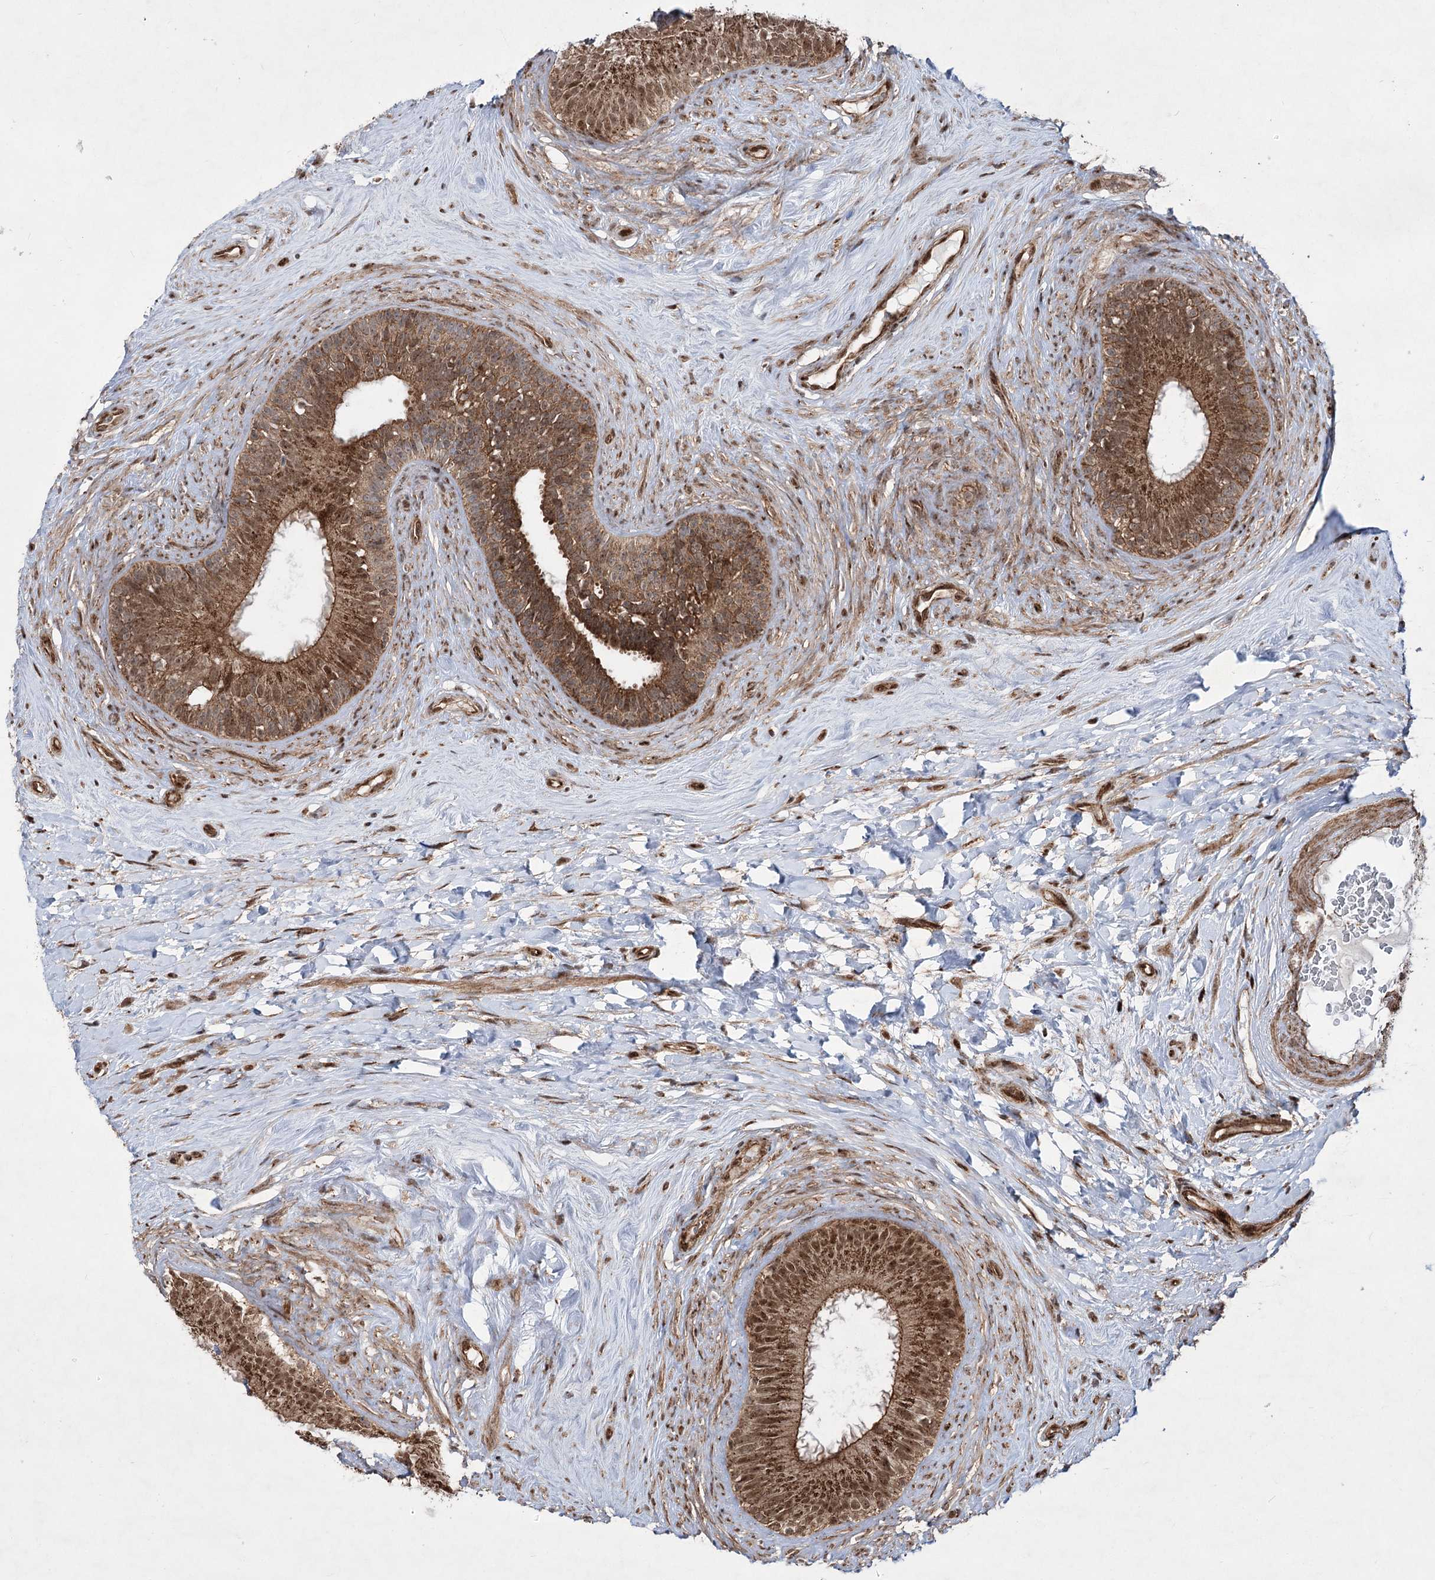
{"staining": {"intensity": "moderate", "quantity": ">75%", "location": "cytoplasmic/membranous,nuclear"}, "tissue": "epididymis", "cell_type": "Glandular cells", "image_type": "normal", "snomed": [{"axis": "morphology", "description": "Normal tissue, NOS"}, {"axis": "topography", "description": "Epididymis"}], "caption": "Protein analysis of unremarkable epididymis displays moderate cytoplasmic/membranous,nuclear positivity in approximately >75% of glandular cells.", "gene": "SERINC5", "patient": {"sex": "male", "age": 84}}